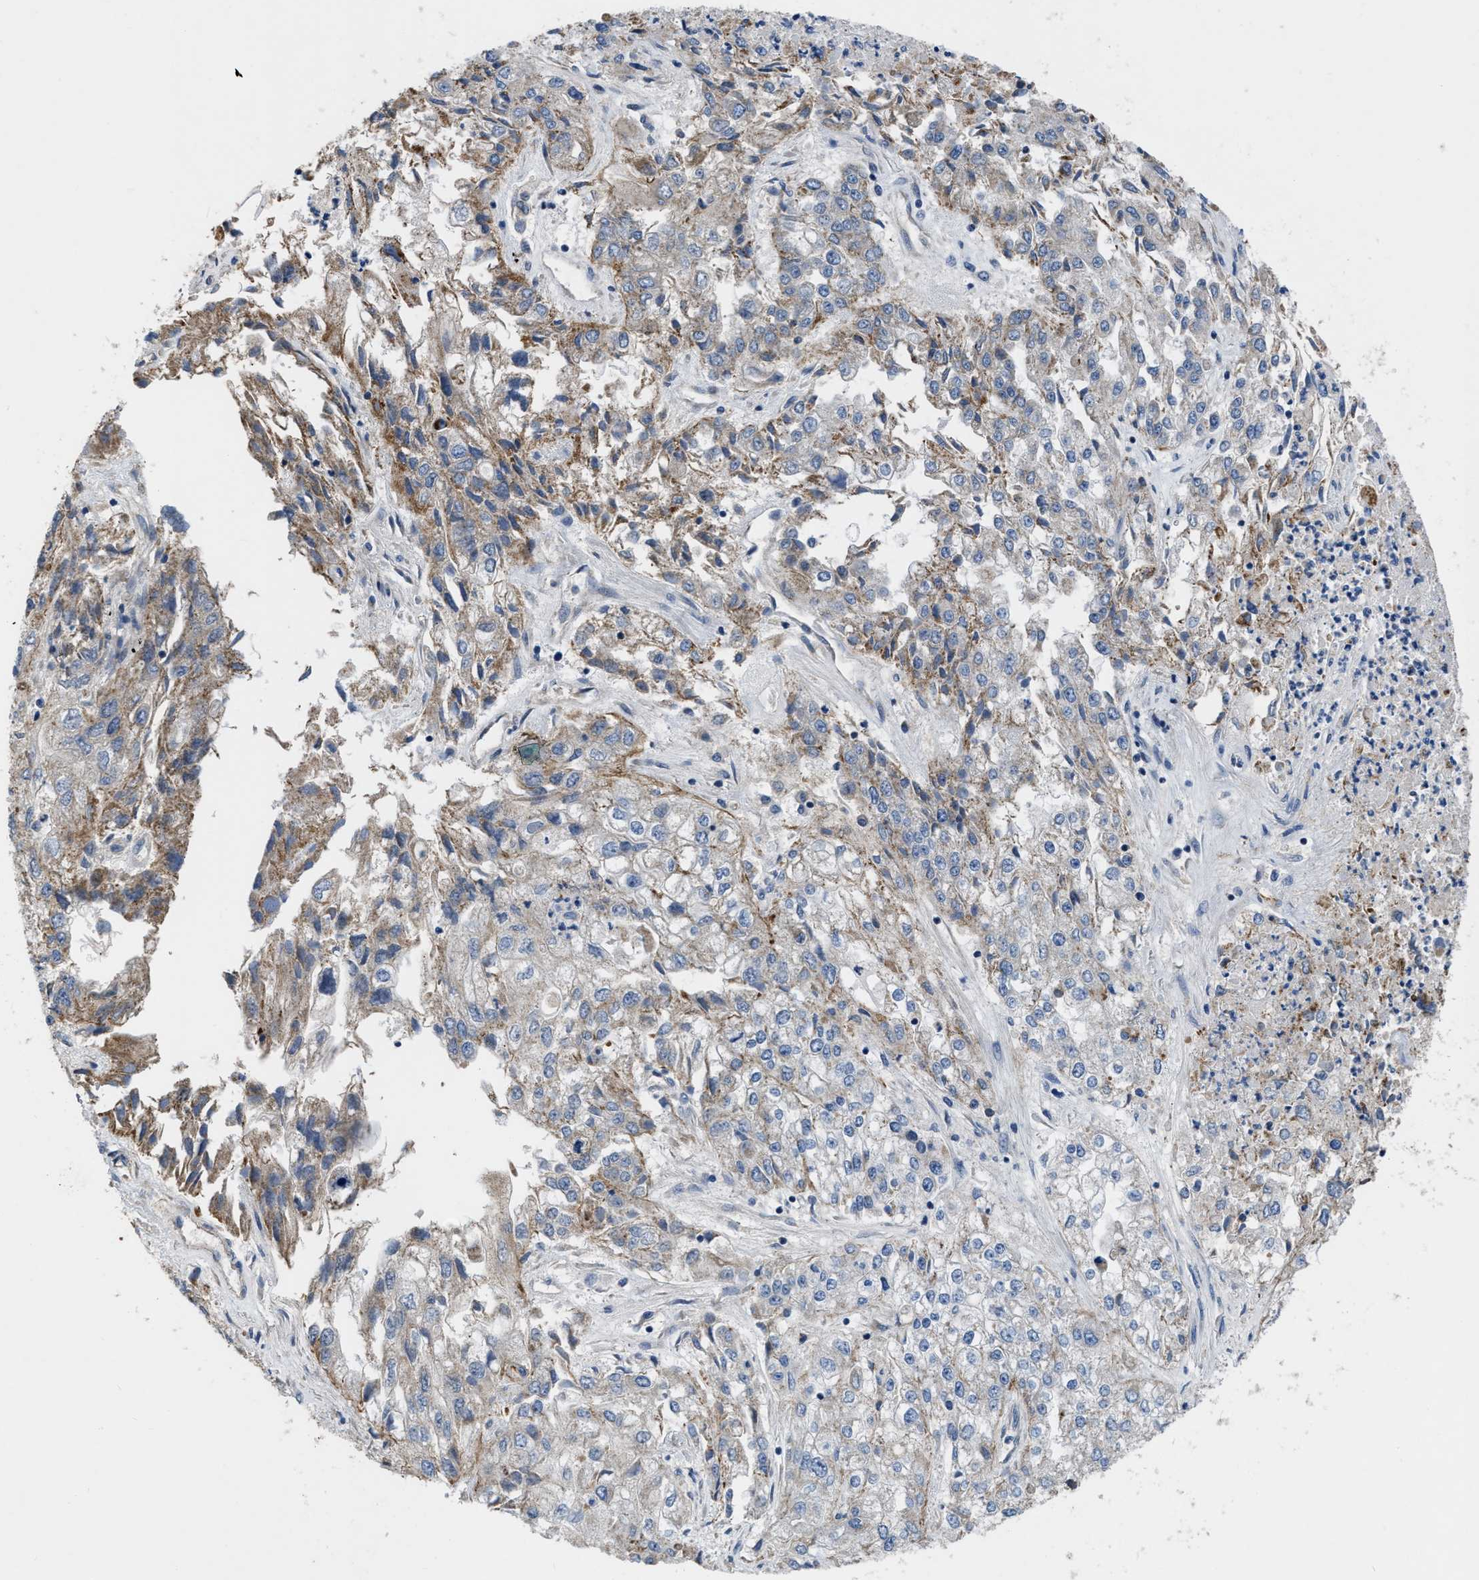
{"staining": {"intensity": "moderate", "quantity": "<25%", "location": "cytoplasmic/membranous"}, "tissue": "endometrial cancer", "cell_type": "Tumor cells", "image_type": "cancer", "snomed": [{"axis": "morphology", "description": "Adenocarcinoma, NOS"}, {"axis": "topography", "description": "Endometrium"}], "caption": "Brown immunohistochemical staining in human endometrial cancer shows moderate cytoplasmic/membranous expression in about <25% of tumor cells. The protein is shown in brown color, while the nuclei are stained blue.", "gene": "ZNHIT1", "patient": {"sex": "female", "age": 49}}